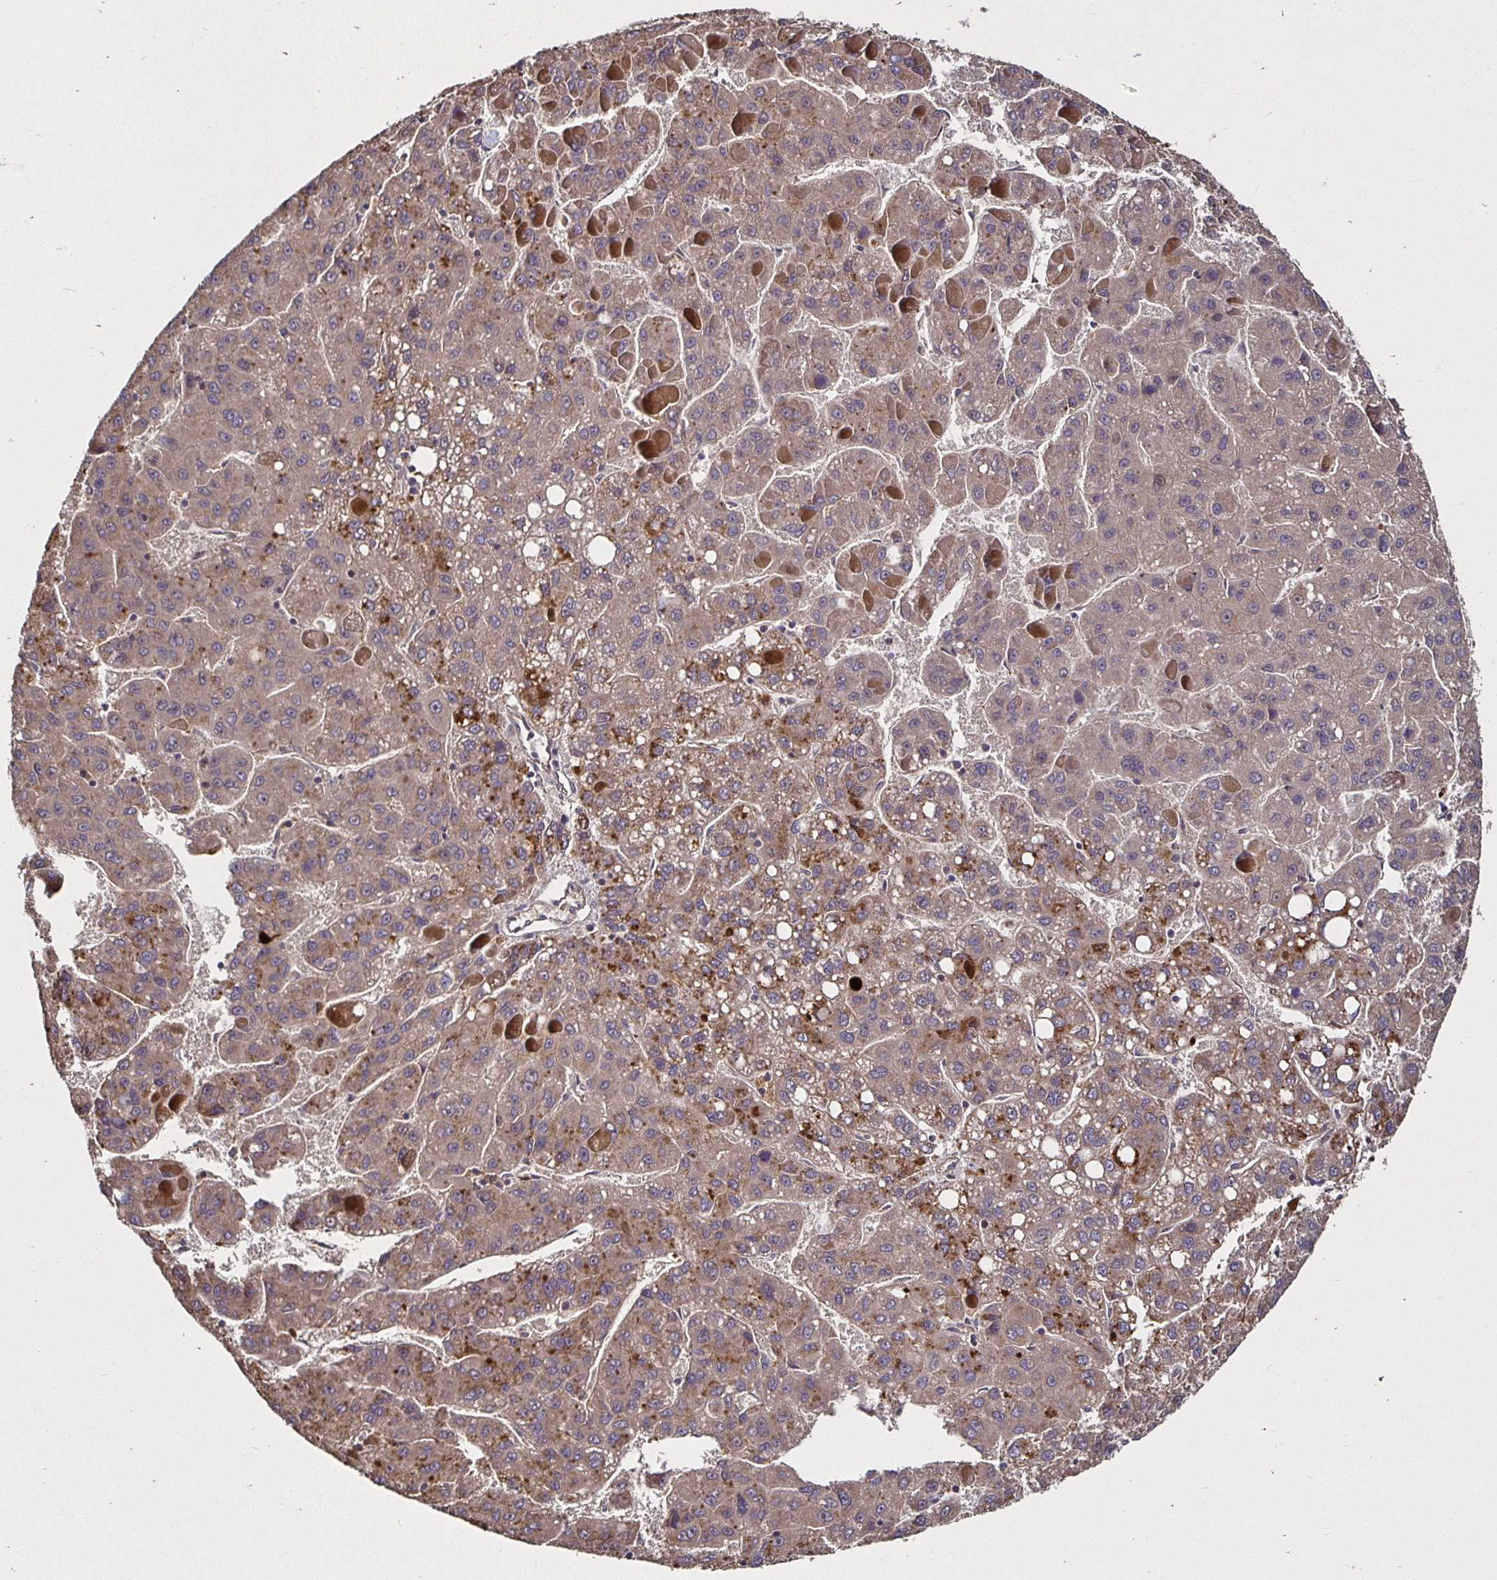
{"staining": {"intensity": "weak", "quantity": "25%-75%", "location": "cytoplasmic/membranous"}, "tissue": "liver cancer", "cell_type": "Tumor cells", "image_type": "cancer", "snomed": [{"axis": "morphology", "description": "Carcinoma, Hepatocellular, NOS"}, {"axis": "topography", "description": "Liver"}], "caption": "Liver hepatocellular carcinoma tissue shows weak cytoplasmic/membranous expression in about 25%-75% of tumor cells, visualized by immunohistochemistry.", "gene": "SMYD3", "patient": {"sex": "female", "age": 82}}